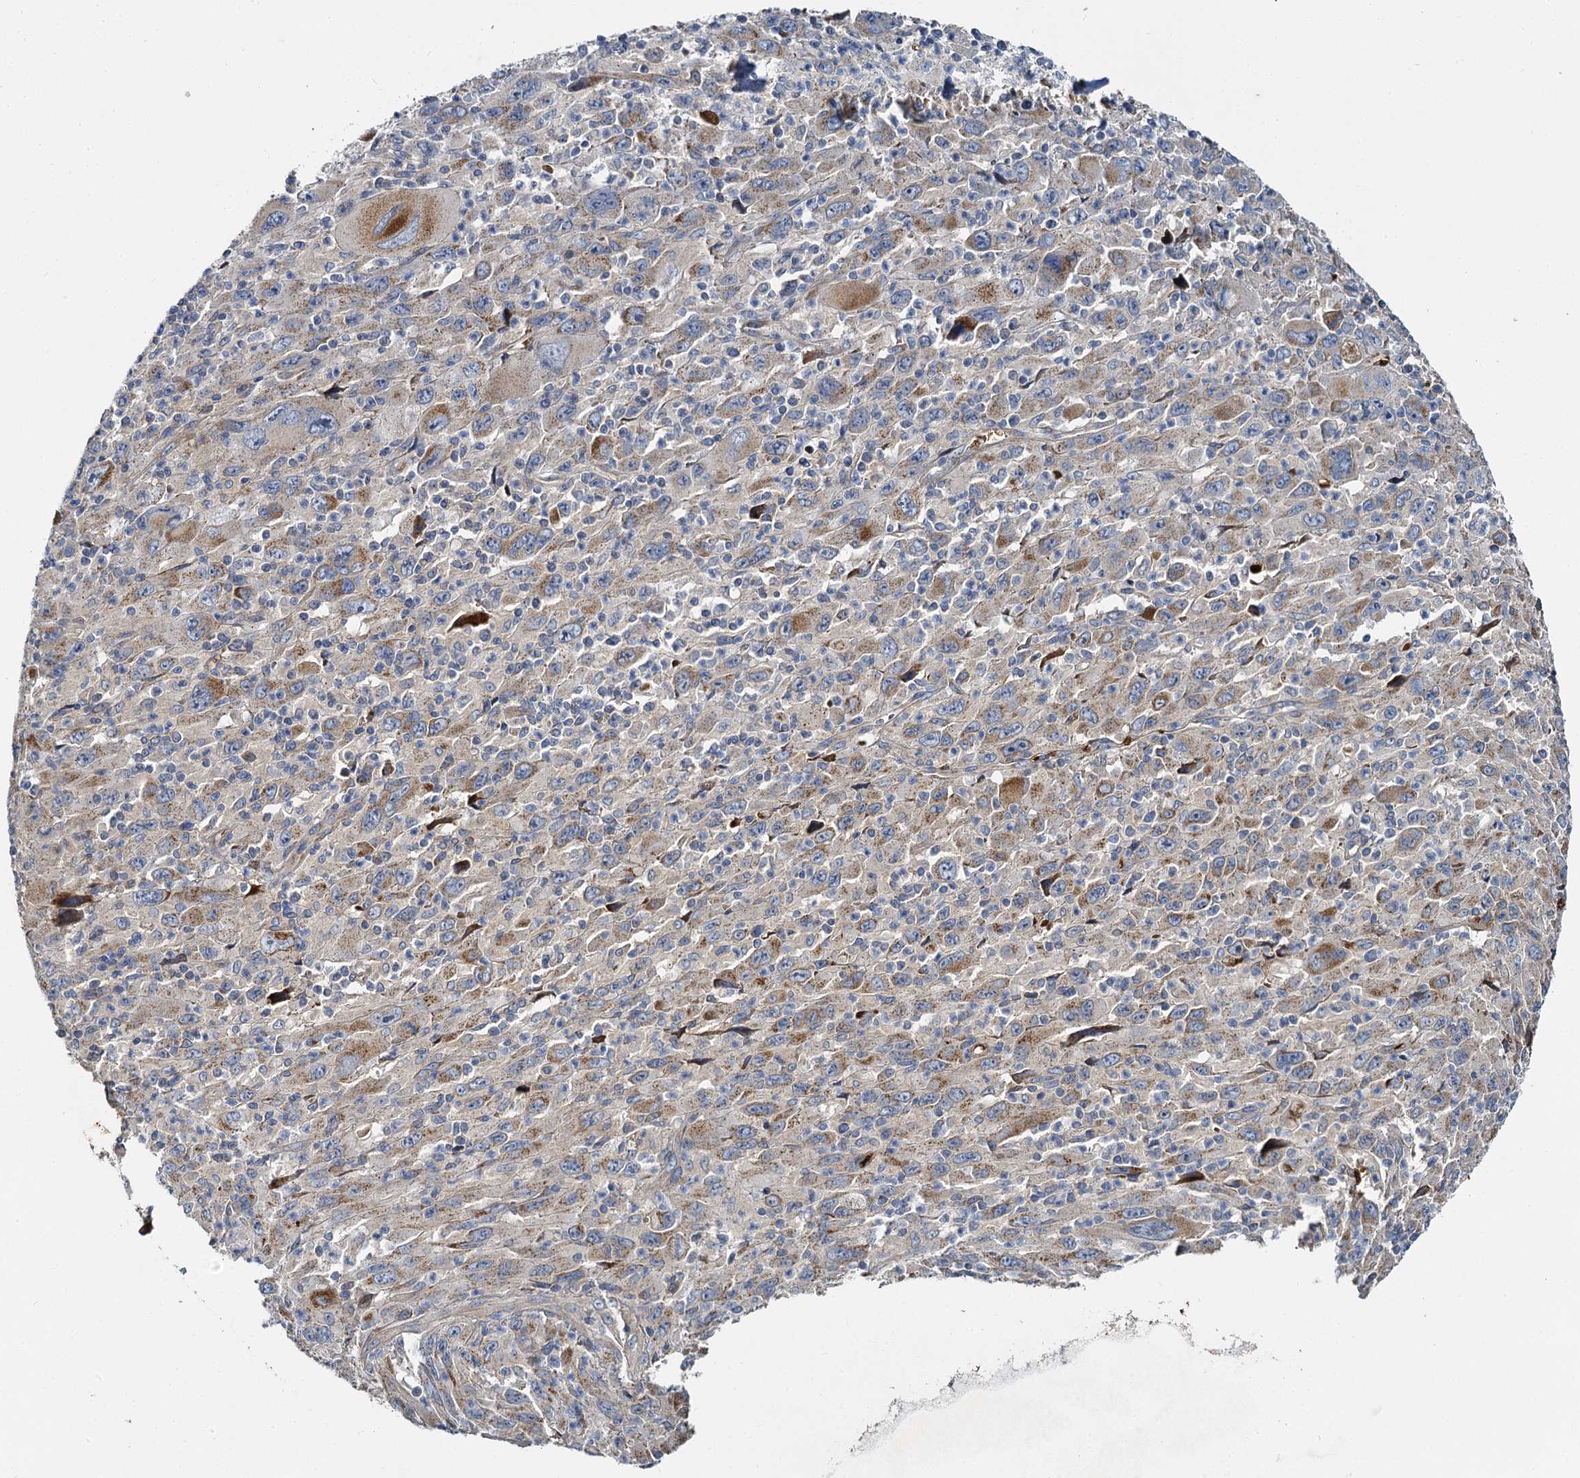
{"staining": {"intensity": "moderate", "quantity": "<25%", "location": "cytoplasmic/membranous"}, "tissue": "melanoma", "cell_type": "Tumor cells", "image_type": "cancer", "snomed": [{"axis": "morphology", "description": "Malignant melanoma, Metastatic site"}, {"axis": "topography", "description": "Skin"}], "caption": "This photomicrograph reveals melanoma stained with immunohistochemistry (IHC) to label a protein in brown. The cytoplasmic/membranous of tumor cells show moderate positivity for the protein. Nuclei are counter-stained blue.", "gene": "BCS1L", "patient": {"sex": "female", "age": 56}}